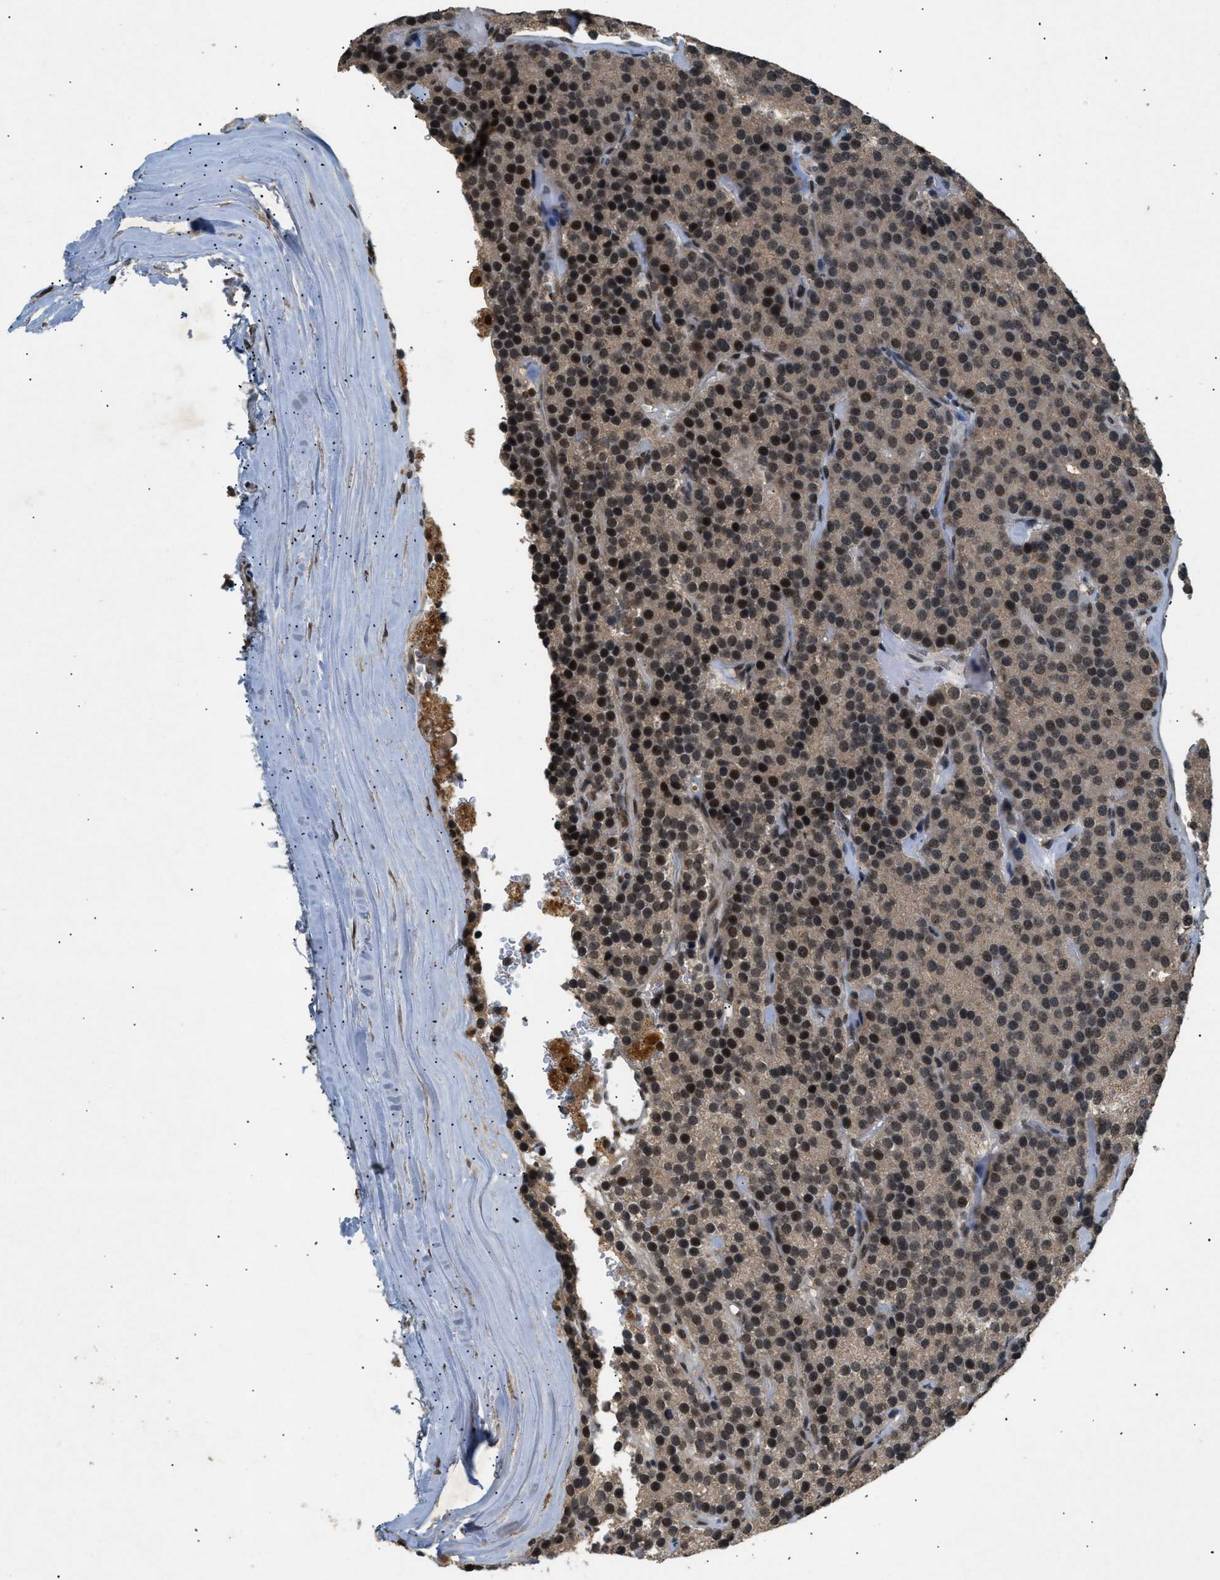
{"staining": {"intensity": "strong", "quantity": ">75%", "location": "cytoplasmic/membranous,nuclear"}, "tissue": "parathyroid gland", "cell_type": "Glandular cells", "image_type": "normal", "snomed": [{"axis": "morphology", "description": "Normal tissue, NOS"}, {"axis": "morphology", "description": "Adenoma, NOS"}, {"axis": "topography", "description": "Parathyroid gland"}], "caption": "The histopathology image exhibits a brown stain indicating the presence of a protein in the cytoplasmic/membranous,nuclear of glandular cells in parathyroid gland.", "gene": "RBM5", "patient": {"sex": "female", "age": 86}}